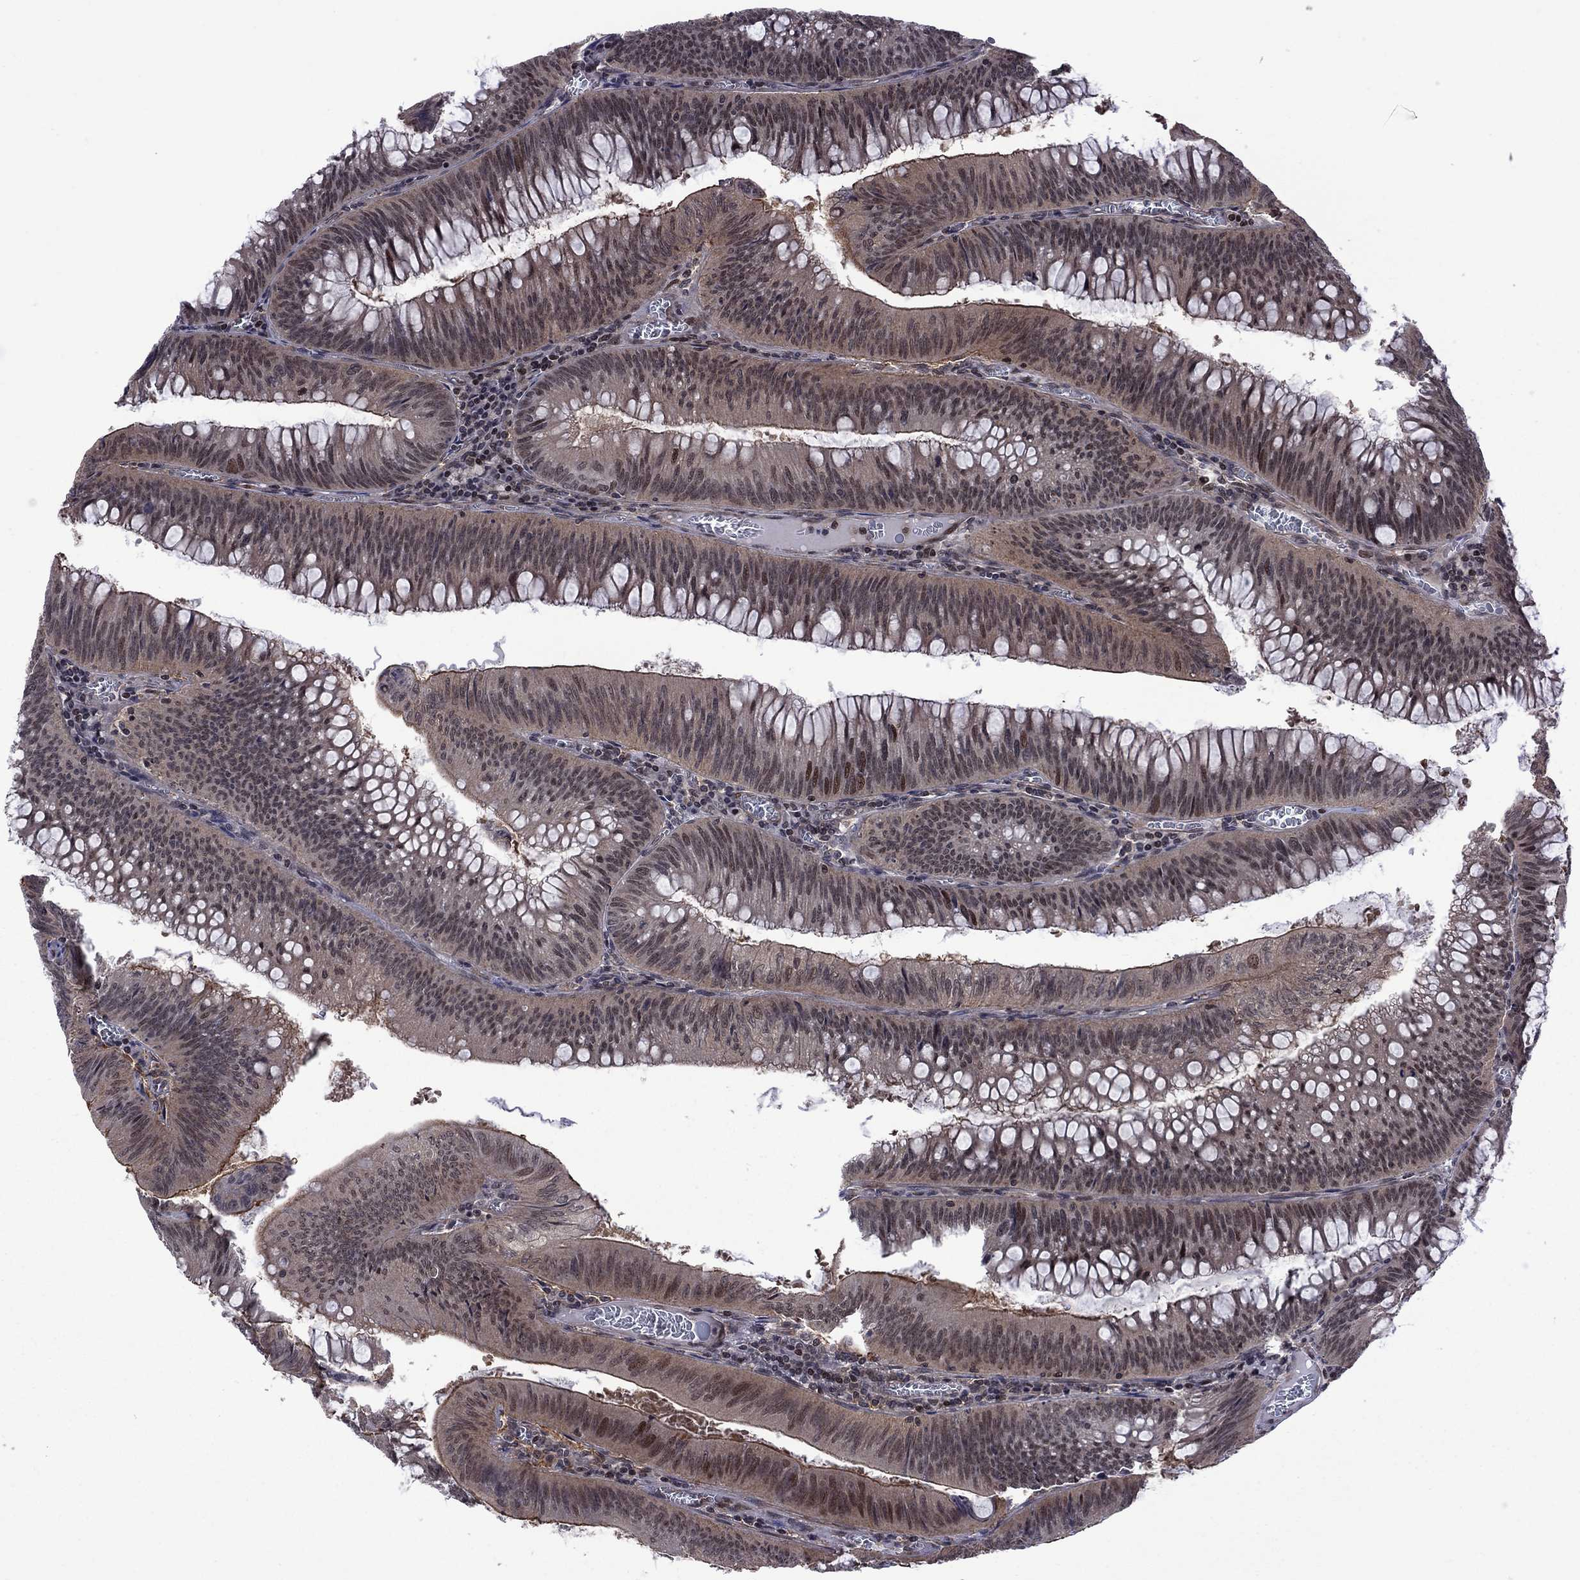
{"staining": {"intensity": "moderate", "quantity": "<25%", "location": "nuclear"}, "tissue": "colorectal cancer", "cell_type": "Tumor cells", "image_type": "cancer", "snomed": [{"axis": "morphology", "description": "Adenocarcinoma, NOS"}, {"axis": "topography", "description": "Rectum"}], "caption": "Tumor cells exhibit low levels of moderate nuclear positivity in about <25% of cells in human colorectal cancer (adenocarcinoma).", "gene": "BRF1", "patient": {"sex": "female", "age": 72}}